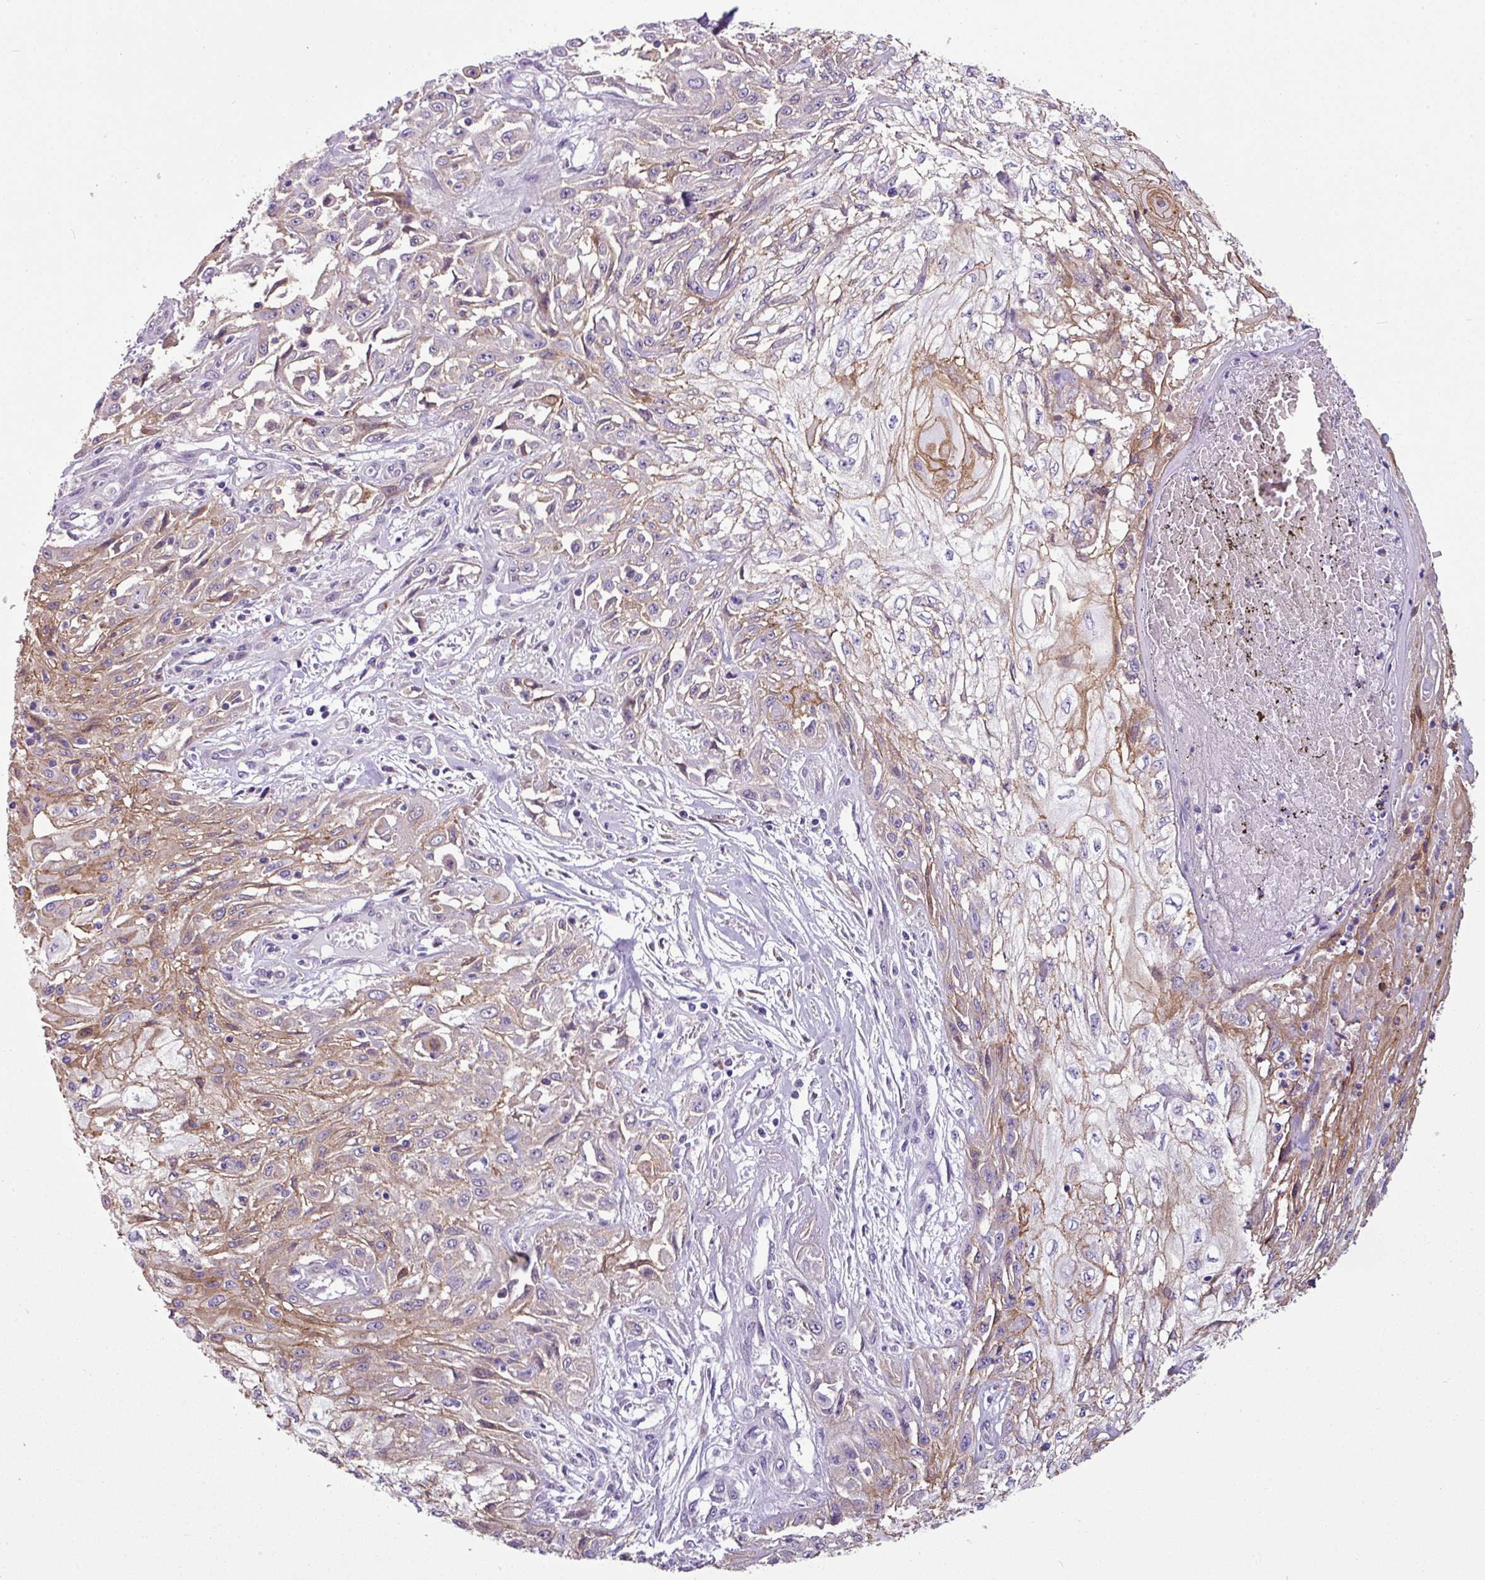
{"staining": {"intensity": "weak", "quantity": "25%-75%", "location": "cytoplasmic/membranous"}, "tissue": "skin cancer", "cell_type": "Tumor cells", "image_type": "cancer", "snomed": [{"axis": "morphology", "description": "Squamous cell carcinoma, NOS"}, {"axis": "morphology", "description": "Squamous cell carcinoma, metastatic, NOS"}, {"axis": "topography", "description": "Skin"}, {"axis": "topography", "description": "Lymph node"}], "caption": "About 25%-75% of tumor cells in skin metastatic squamous cell carcinoma exhibit weak cytoplasmic/membranous protein staining as visualized by brown immunohistochemical staining.", "gene": "TMEM178B", "patient": {"sex": "male", "age": 75}}